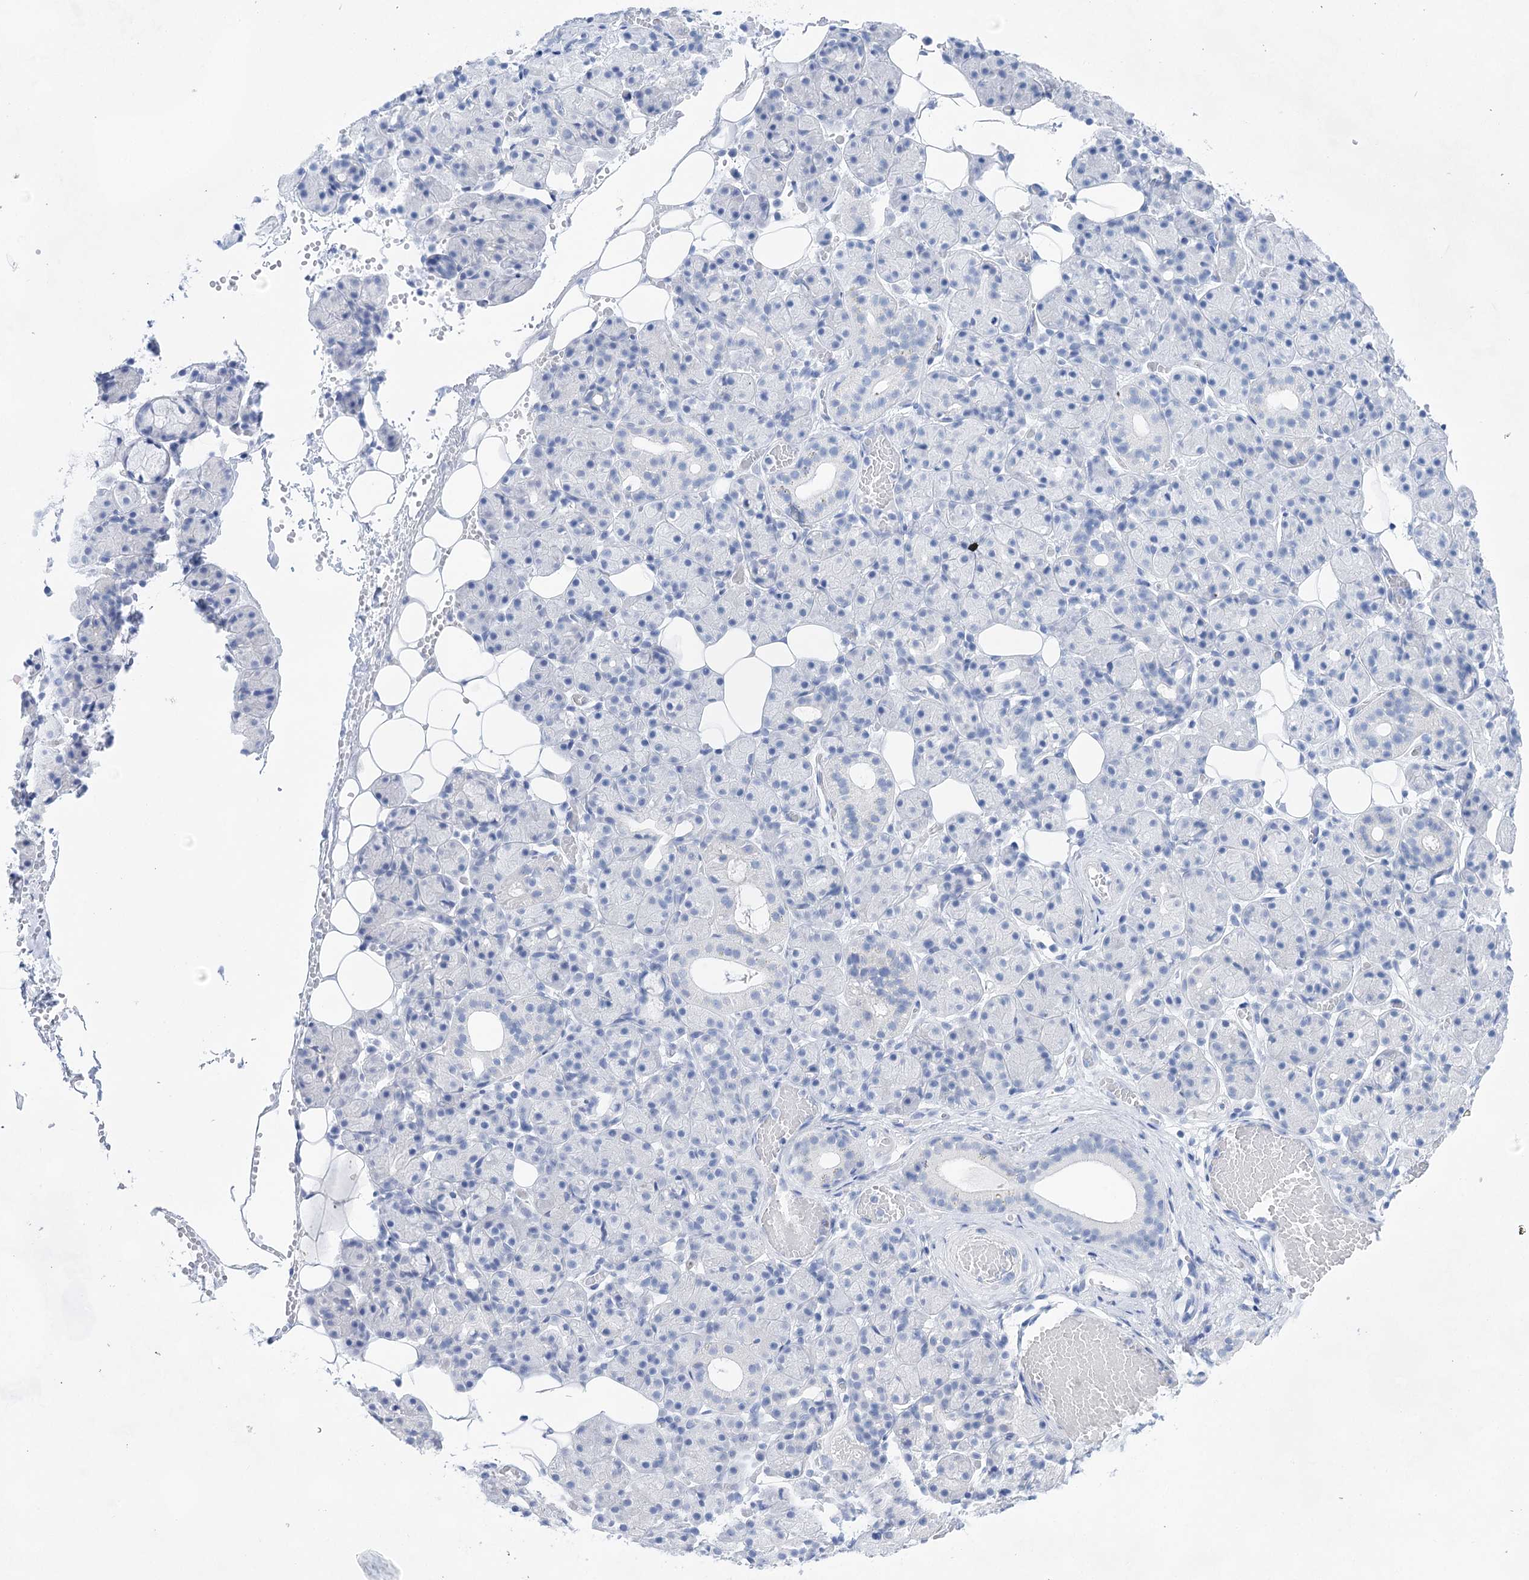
{"staining": {"intensity": "negative", "quantity": "none", "location": "none"}, "tissue": "salivary gland", "cell_type": "Glandular cells", "image_type": "normal", "snomed": [{"axis": "morphology", "description": "Normal tissue, NOS"}, {"axis": "topography", "description": "Salivary gland"}], "caption": "Histopathology image shows no protein expression in glandular cells of unremarkable salivary gland.", "gene": "LALBA", "patient": {"sex": "male", "age": 63}}